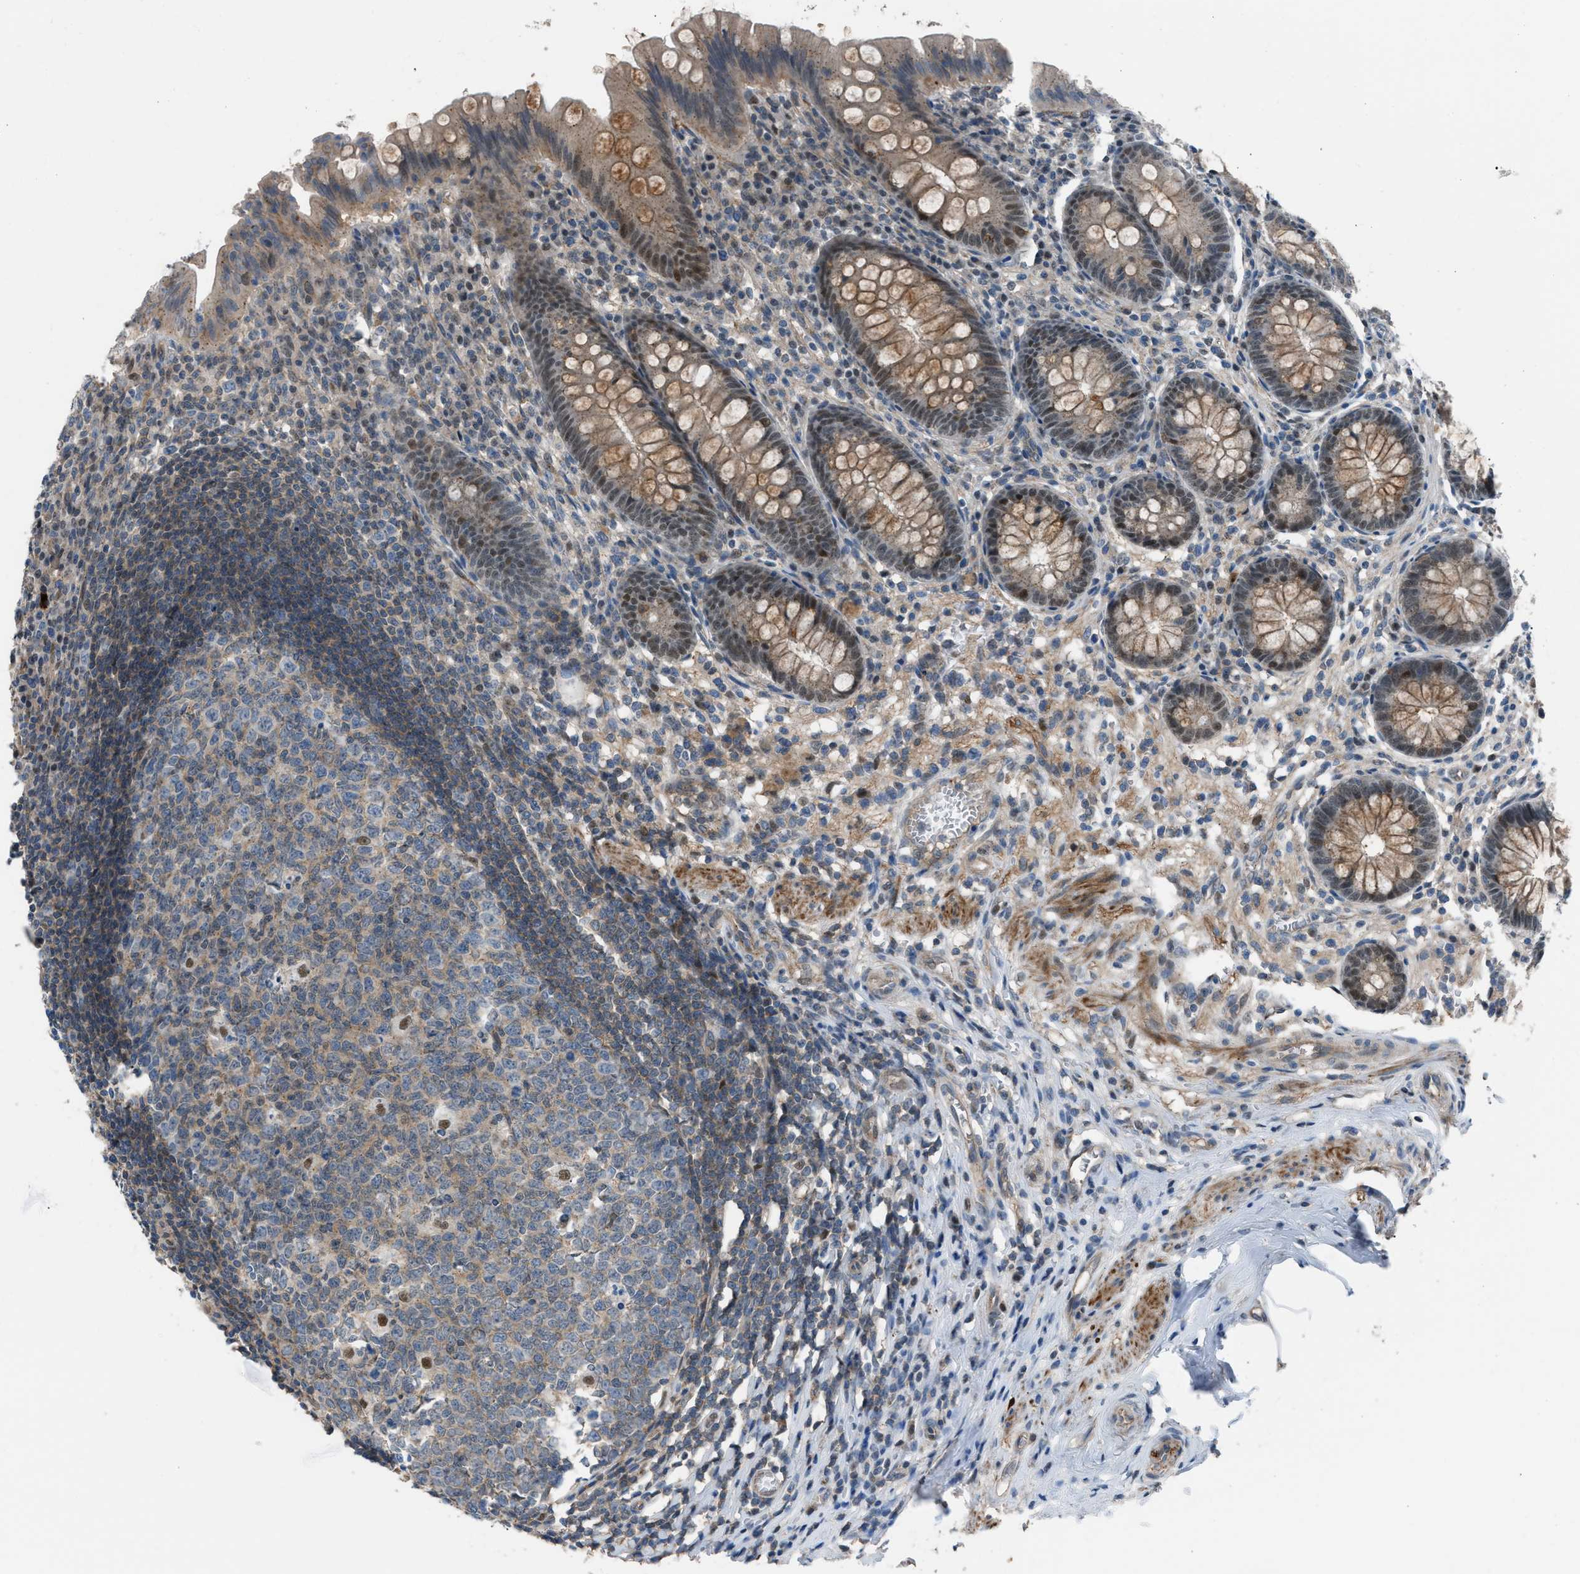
{"staining": {"intensity": "moderate", "quantity": ">75%", "location": "cytoplasmic/membranous,nuclear"}, "tissue": "appendix", "cell_type": "Glandular cells", "image_type": "normal", "snomed": [{"axis": "morphology", "description": "Normal tissue, NOS"}, {"axis": "topography", "description": "Appendix"}], "caption": "IHC staining of benign appendix, which displays medium levels of moderate cytoplasmic/membranous,nuclear expression in about >75% of glandular cells indicating moderate cytoplasmic/membranous,nuclear protein positivity. The staining was performed using DAB (3,3'-diaminobenzidine) (brown) for protein detection and nuclei were counterstained in hematoxylin (blue).", "gene": "CRTC1", "patient": {"sex": "male", "age": 56}}